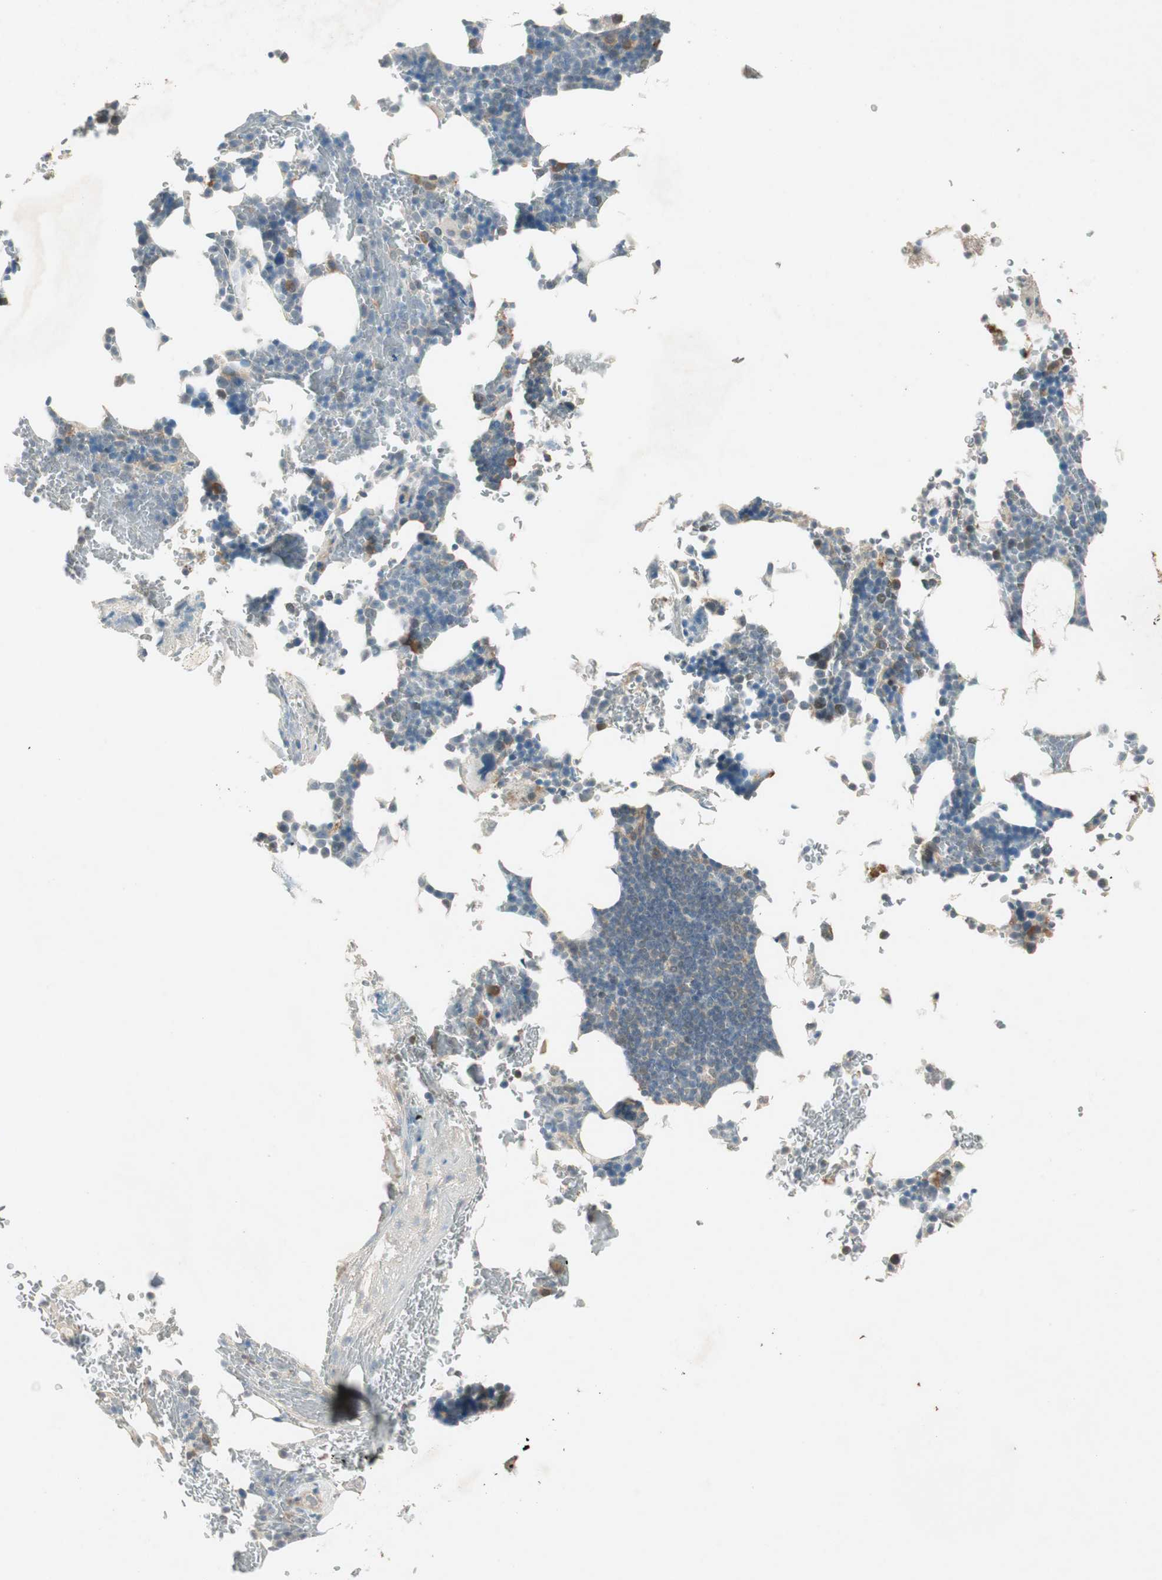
{"staining": {"intensity": "weak", "quantity": "<25%", "location": "cytoplasmic/membranous"}, "tissue": "bone marrow", "cell_type": "Hematopoietic cells", "image_type": "normal", "snomed": [{"axis": "morphology", "description": "Normal tissue, NOS"}, {"axis": "topography", "description": "Bone marrow"}], "caption": "A photomicrograph of bone marrow stained for a protein reveals no brown staining in hematopoietic cells. (DAB (3,3'-diaminobenzidine) IHC, high magnification).", "gene": "NCLN", "patient": {"sex": "female", "age": 73}}